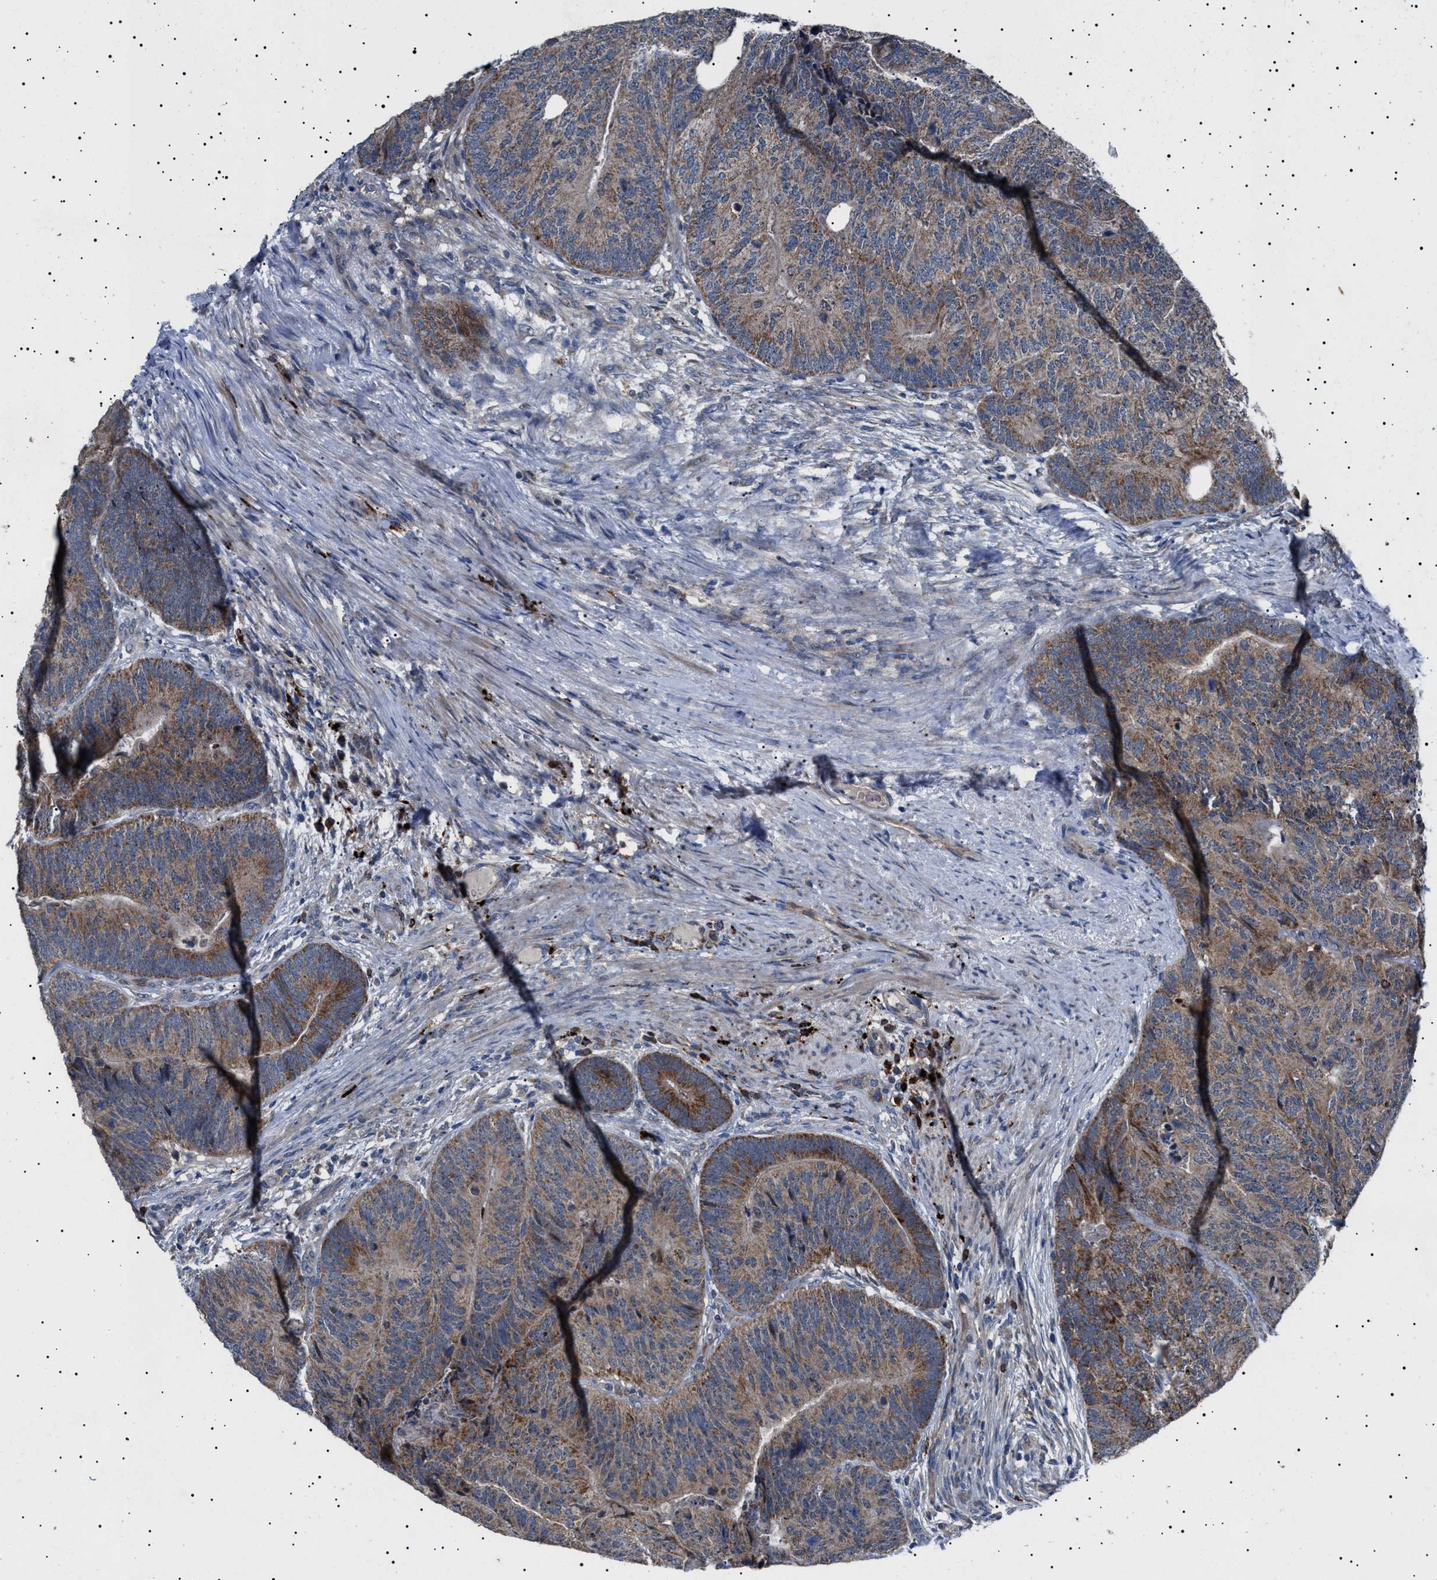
{"staining": {"intensity": "moderate", "quantity": ">75%", "location": "cytoplasmic/membranous"}, "tissue": "colorectal cancer", "cell_type": "Tumor cells", "image_type": "cancer", "snomed": [{"axis": "morphology", "description": "Adenocarcinoma, NOS"}, {"axis": "topography", "description": "Colon"}], "caption": "A brown stain shows moderate cytoplasmic/membranous staining of a protein in colorectal cancer tumor cells. (DAB (3,3'-diaminobenzidine) IHC, brown staining for protein, blue staining for nuclei).", "gene": "PTRH1", "patient": {"sex": "female", "age": 67}}